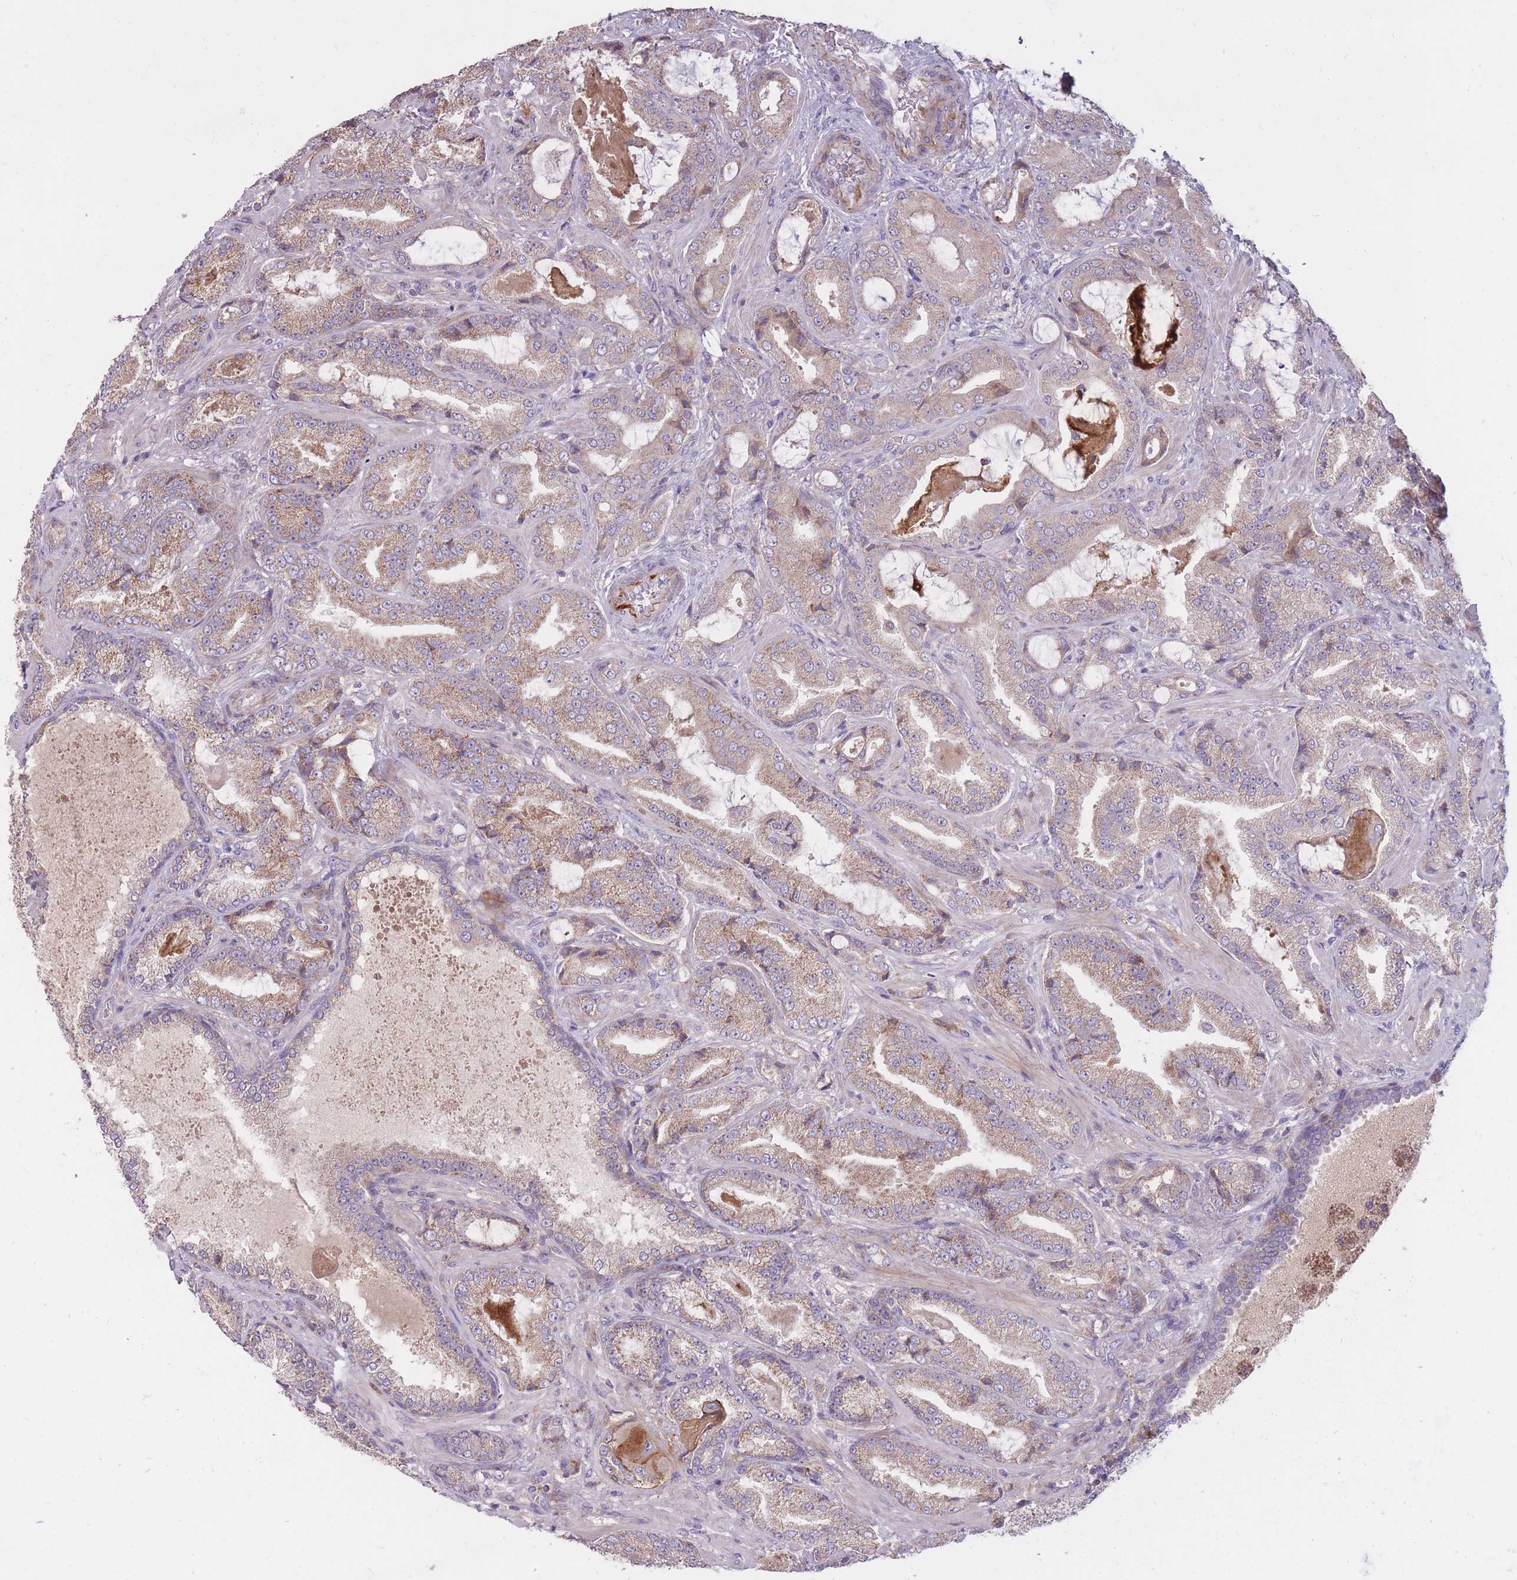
{"staining": {"intensity": "moderate", "quantity": ">75%", "location": "cytoplasmic/membranous"}, "tissue": "prostate cancer", "cell_type": "Tumor cells", "image_type": "cancer", "snomed": [{"axis": "morphology", "description": "Adenocarcinoma, High grade"}, {"axis": "topography", "description": "Prostate"}], "caption": "The image exhibits immunohistochemical staining of adenocarcinoma (high-grade) (prostate). There is moderate cytoplasmic/membranous positivity is identified in approximately >75% of tumor cells. (IHC, brightfield microscopy, high magnification).", "gene": "IGF2BP2", "patient": {"sex": "male", "age": 68}}